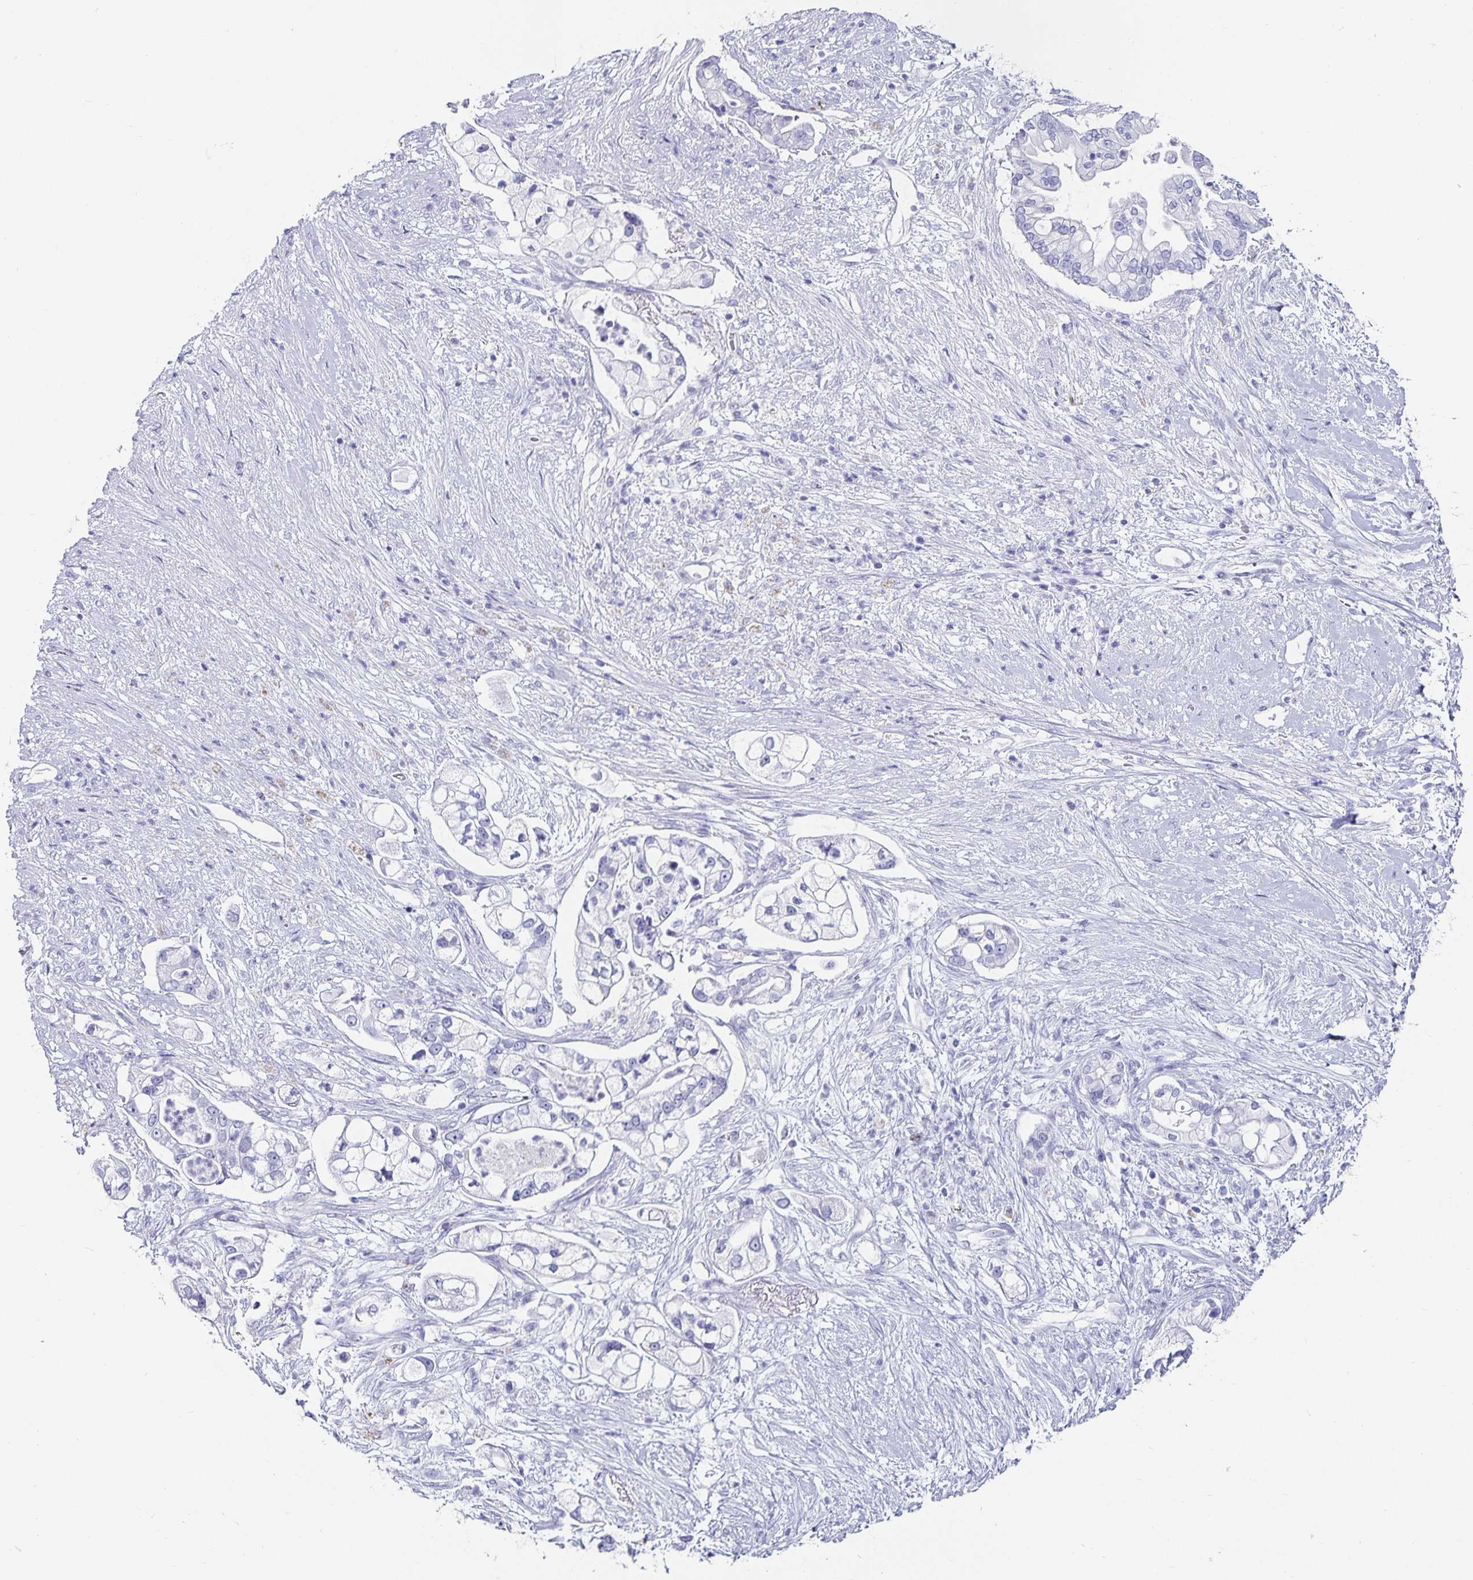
{"staining": {"intensity": "negative", "quantity": "none", "location": "none"}, "tissue": "pancreatic cancer", "cell_type": "Tumor cells", "image_type": "cancer", "snomed": [{"axis": "morphology", "description": "Adenocarcinoma, NOS"}, {"axis": "topography", "description": "Pancreas"}], "caption": "This is an immunohistochemistry histopathology image of pancreatic adenocarcinoma. There is no positivity in tumor cells.", "gene": "CHGA", "patient": {"sex": "female", "age": 69}}